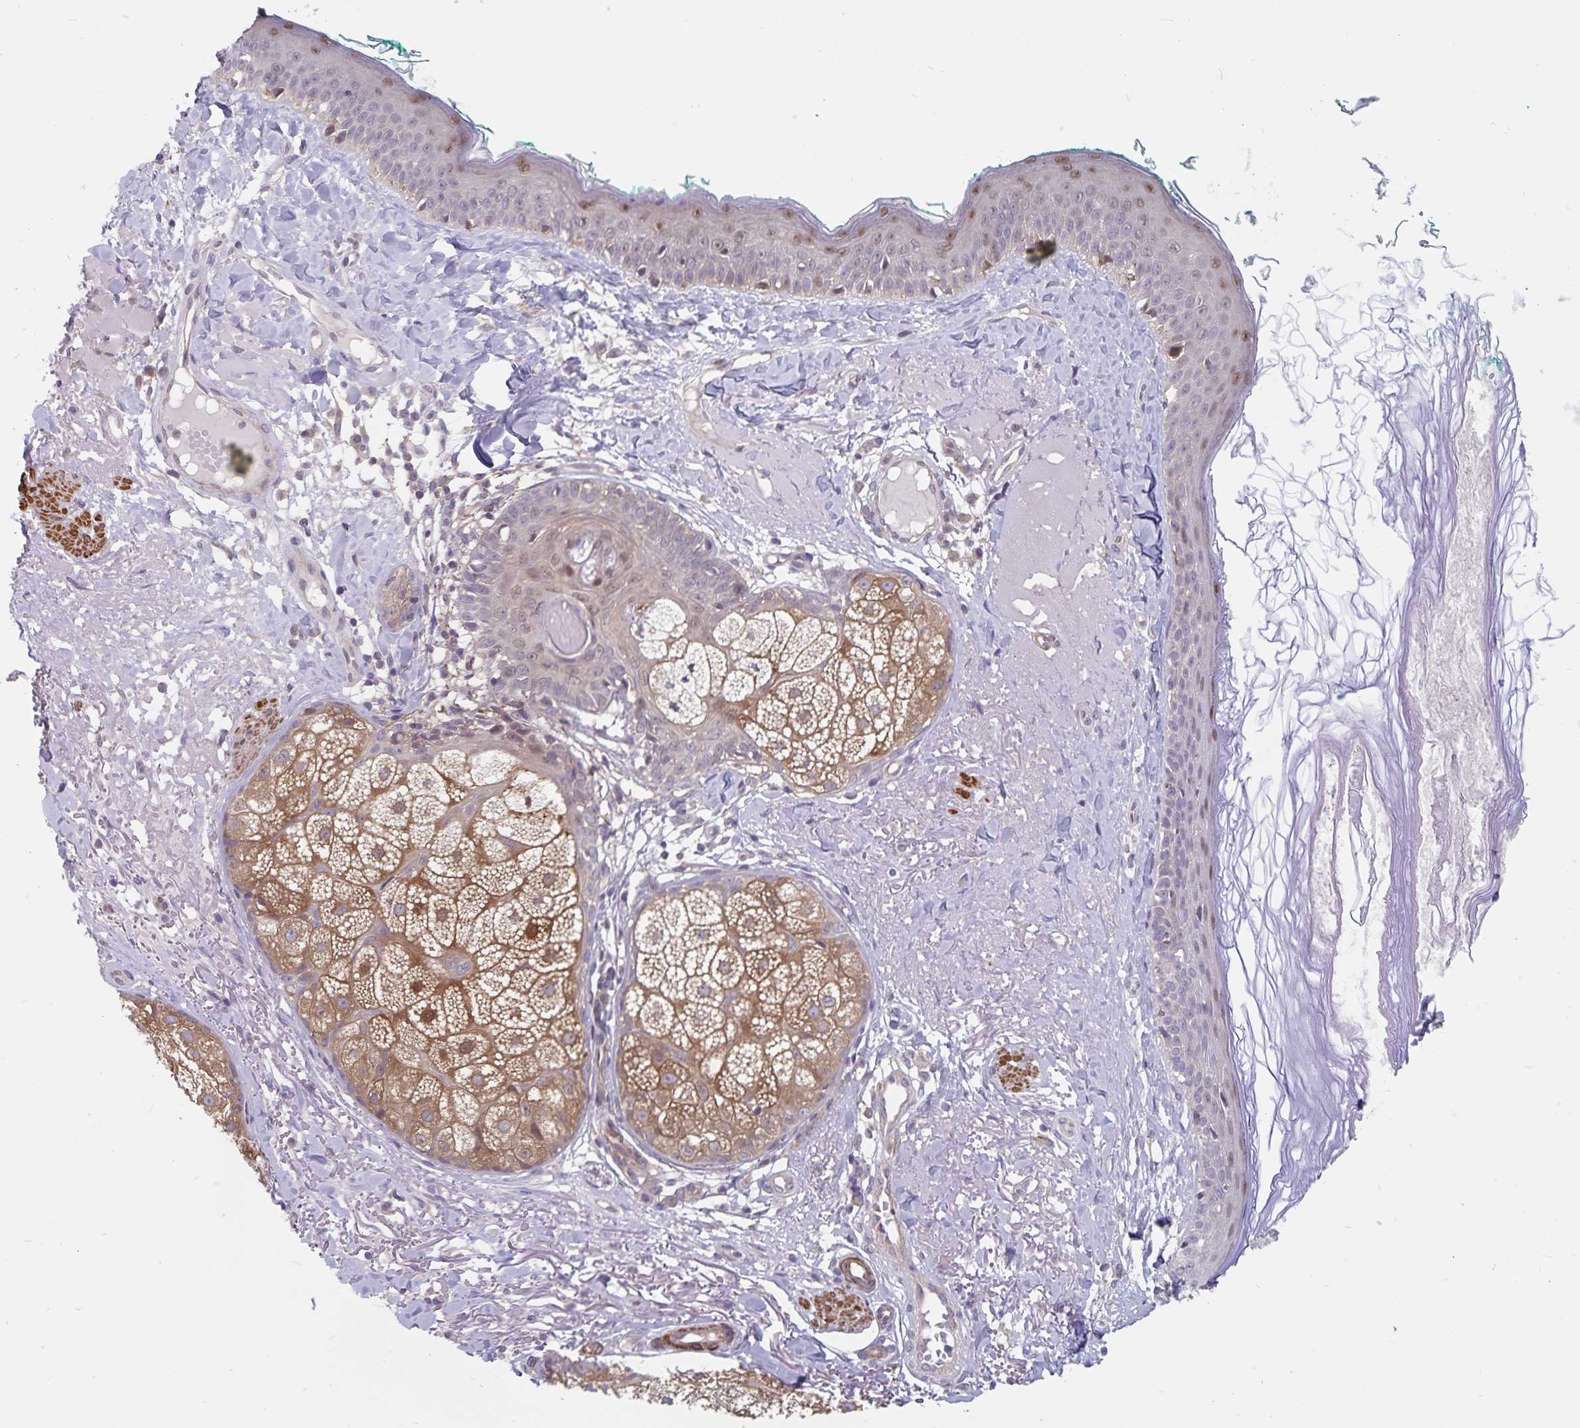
{"staining": {"intensity": "negative", "quantity": "none", "location": "none"}, "tissue": "skin", "cell_type": "Fibroblasts", "image_type": "normal", "snomed": [{"axis": "morphology", "description": "Normal tissue, NOS"}, {"axis": "topography", "description": "Skin"}], "caption": "Fibroblasts show no significant protein positivity in benign skin. (DAB IHC visualized using brightfield microscopy, high magnification).", "gene": "BAG6", "patient": {"sex": "male", "age": 73}}